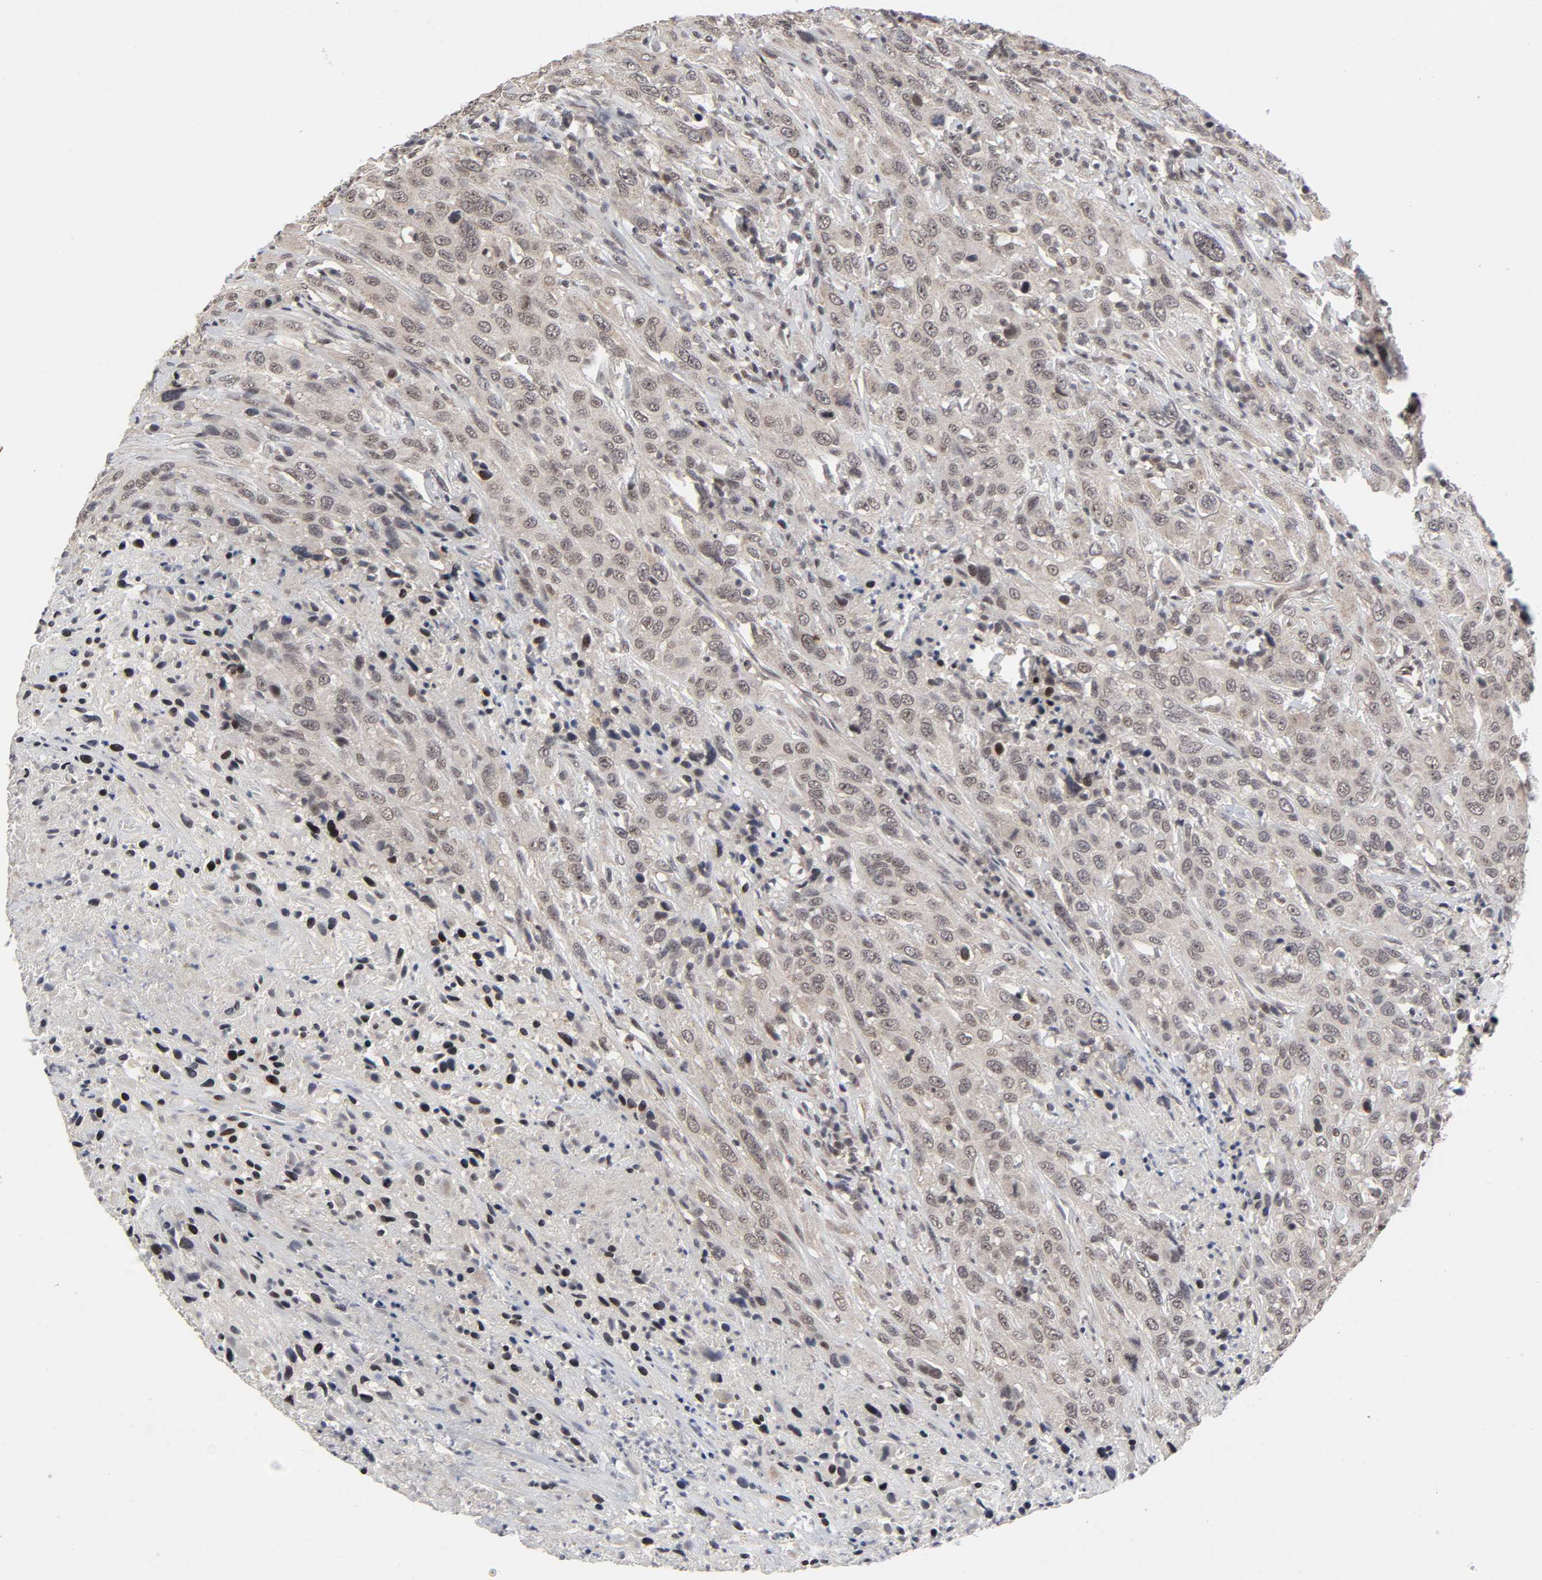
{"staining": {"intensity": "weak", "quantity": ">75%", "location": "nuclear"}, "tissue": "urothelial cancer", "cell_type": "Tumor cells", "image_type": "cancer", "snomed": [{"axis": "morphology", "description": "Urothelial carcinoma, High grade"}, {"axis": "topography", "description": "Urinary bladder"}], "caption": "Approximately >75% of tumor cells in human high-grade urothelial carcinoma show weak nuclear protein expression as visualized by brown immunohistochemical staining.", "gene": "ZKSCAN8", "patient": {"sex": "male", "age": 61}}